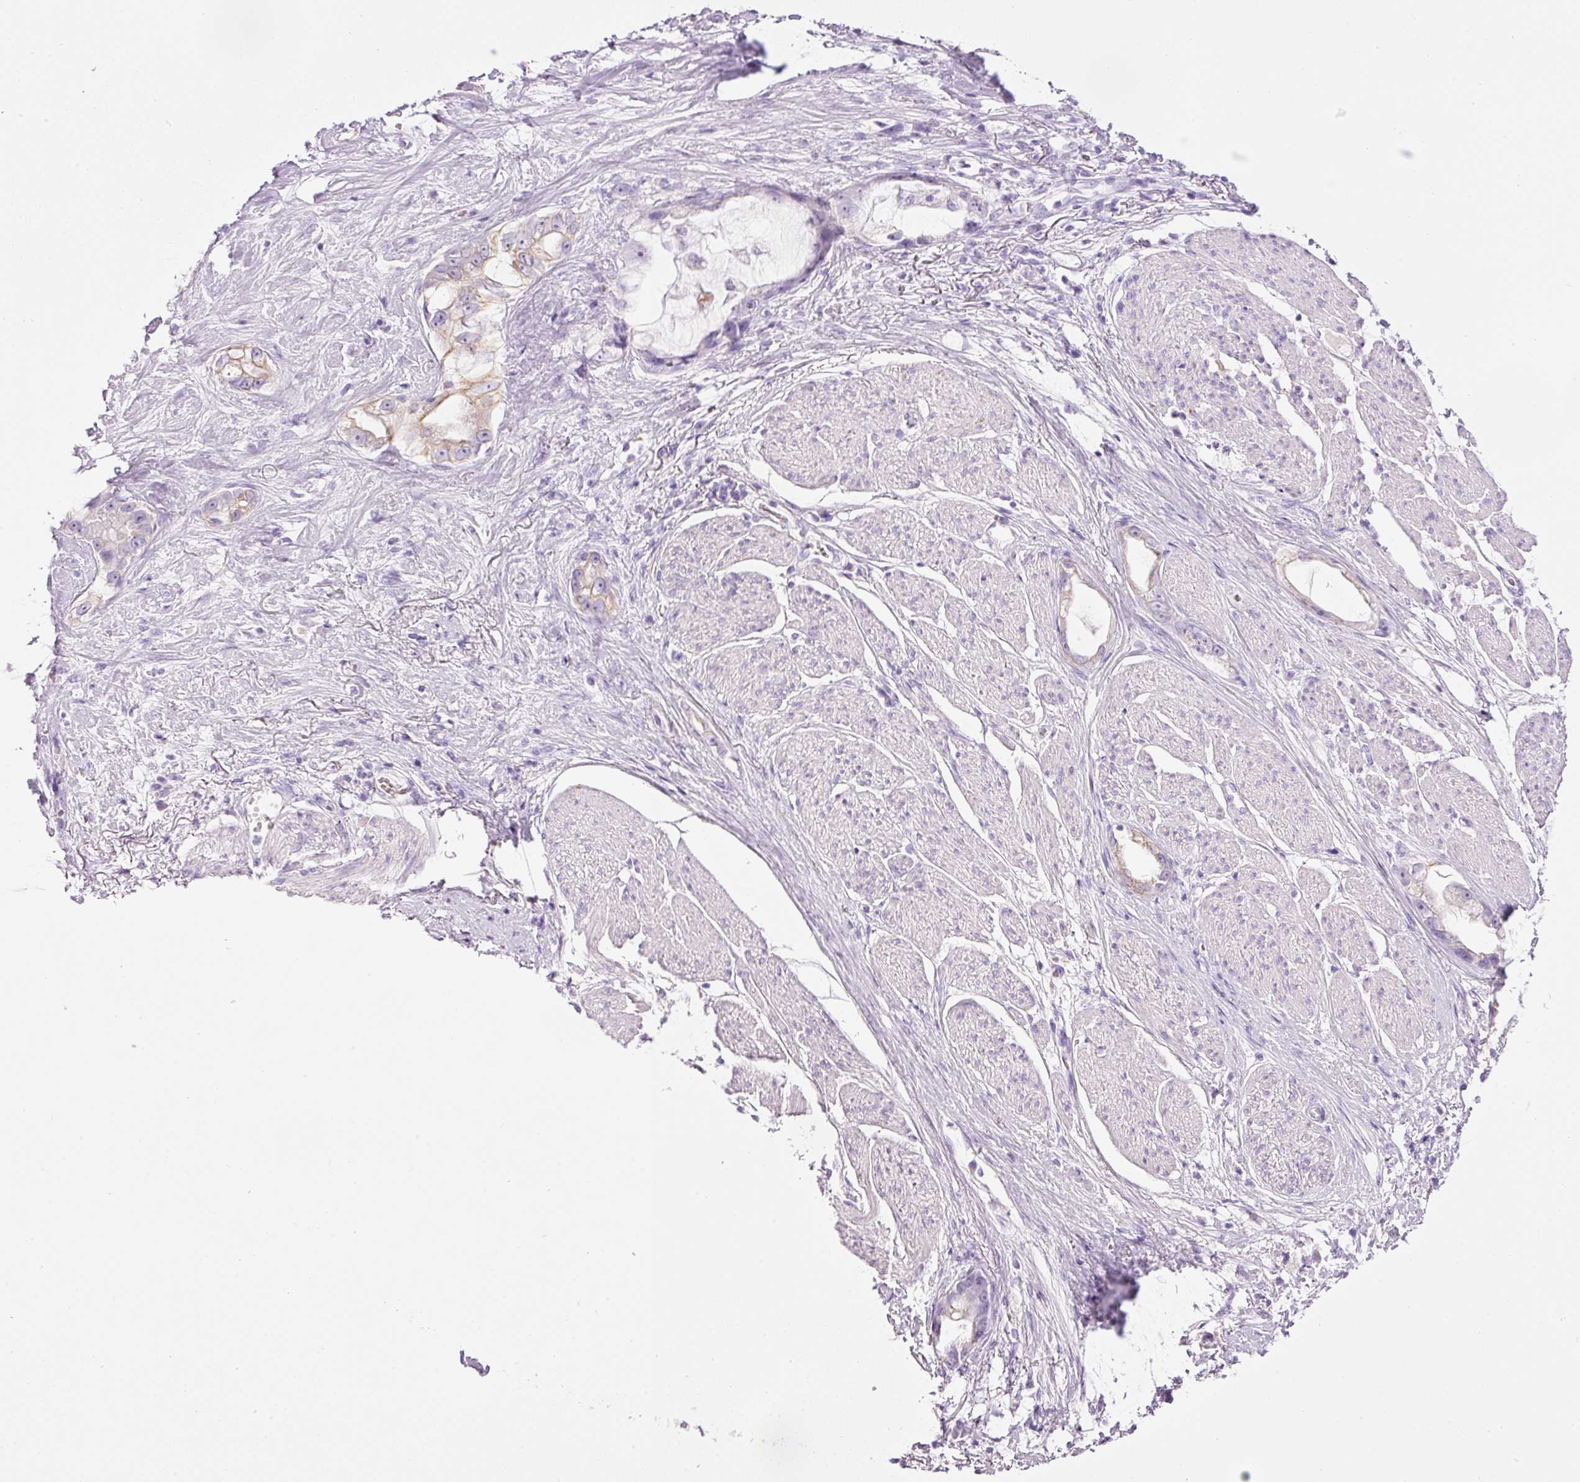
{"staining": {"intensity": "weak", "quantity": "<25%", "location": "cytoplasmic/membranous"}, "tissue": "stomach cancer", "cell_type": "Tumor cells", "image_type": "cancer", "snomed": [{"axis": "morphology", "description": "Adenocarcinoma, NOS"}, {"axis": "topography", "description": "Stomach"}], "caption": "Immunohistochemistry (IHC) micrograph of neoplastic tissue: human stomach cancer stained with DAB exhibits no significant protein positivity in tumor cells.", "gene": "CARD16", "patient": {"sex": "male", "age": 55}}